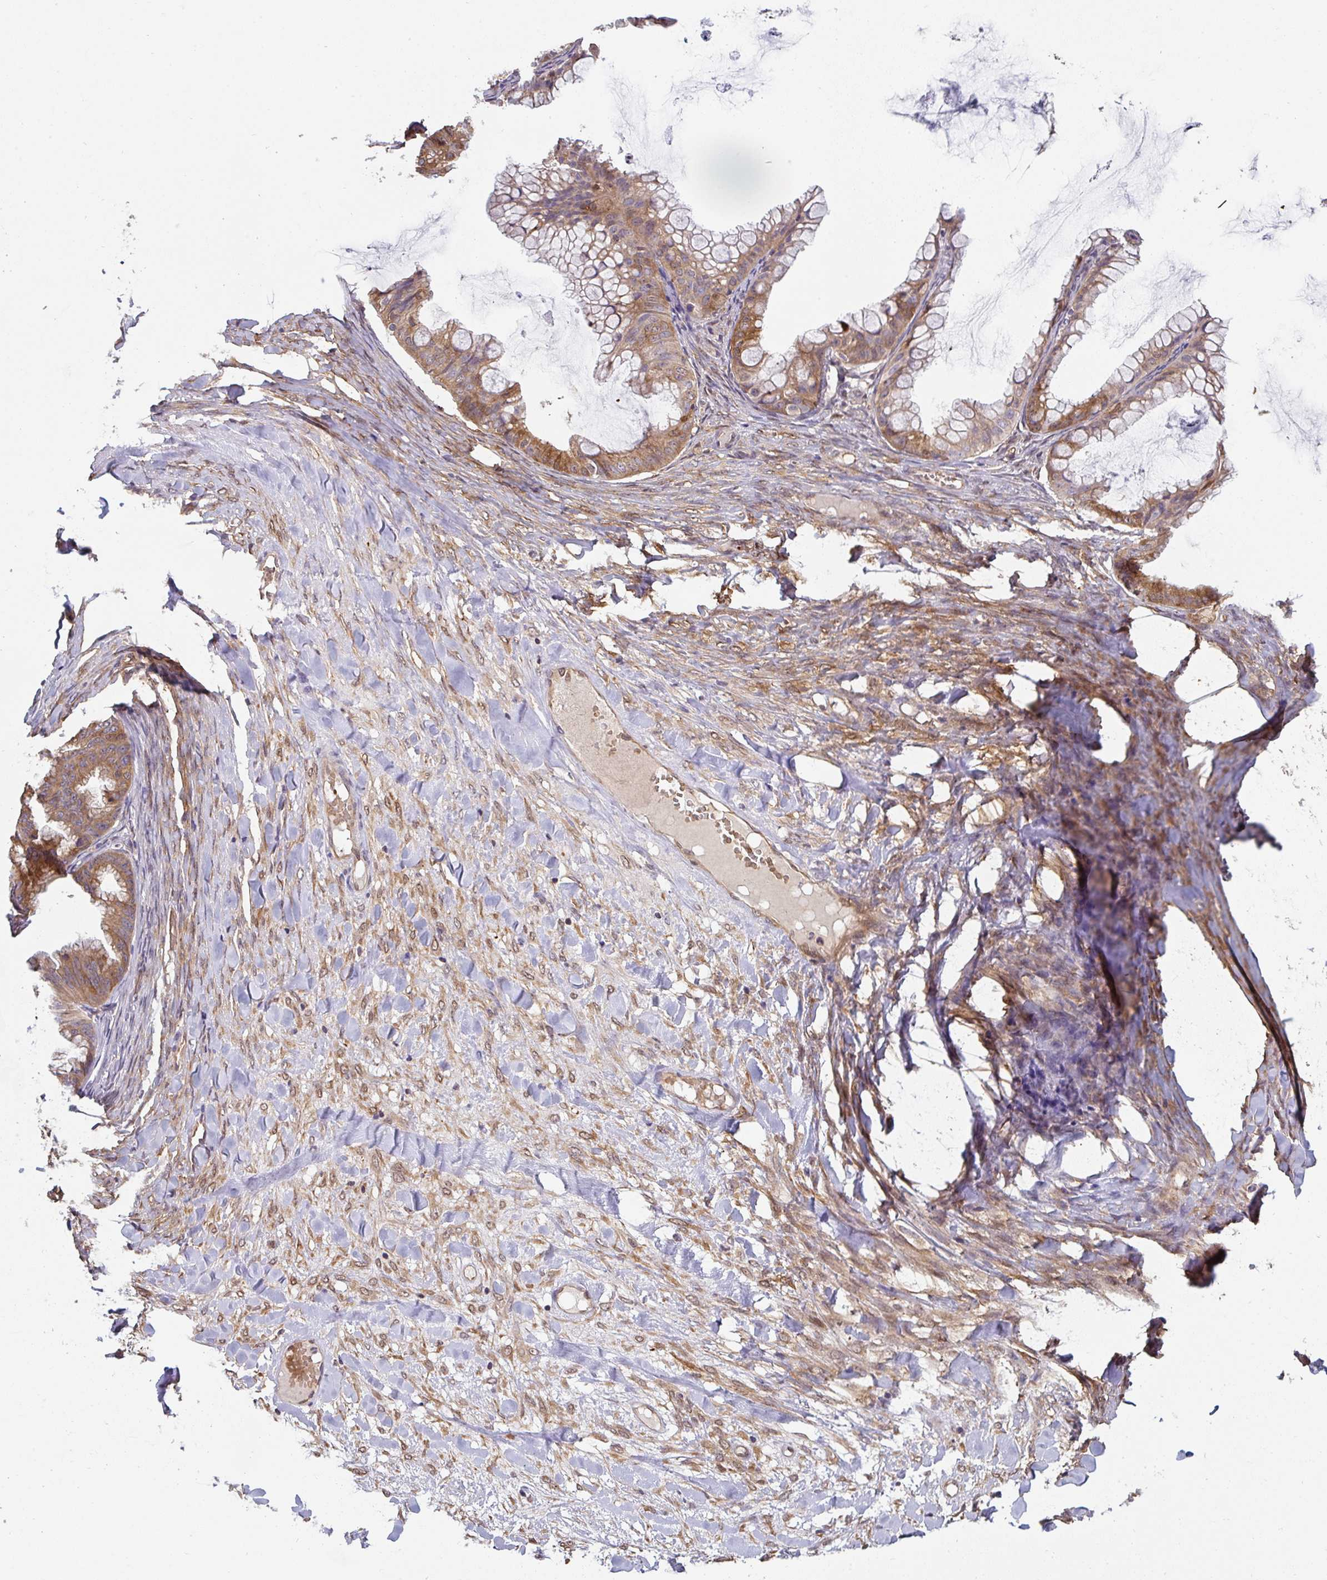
{"staining": {"intensity": "strong", "quantity": ">75%", "location": "cytoplasmic/membranous"}, "tissue": "ovarian cancer", "cell_type": "Tumor cells", "image_type": "cancer", "snomed": [{"axis": "morphology", "description": "Cystadenocarcinoma, mucinous, NOS"}, {"axis": "topography", "description": "Ovary"}], "caption": "This micrograph displays ovarian mucinous cystadenocarcinoma stained with IHC to label a protein in brown. The cytoplasmic/membranous of tumor cells show strong positivity for the protein. Nuclei are counter-stained blue.", "gene": "ST13", "patient": {"sex": "female", "age": 35}}